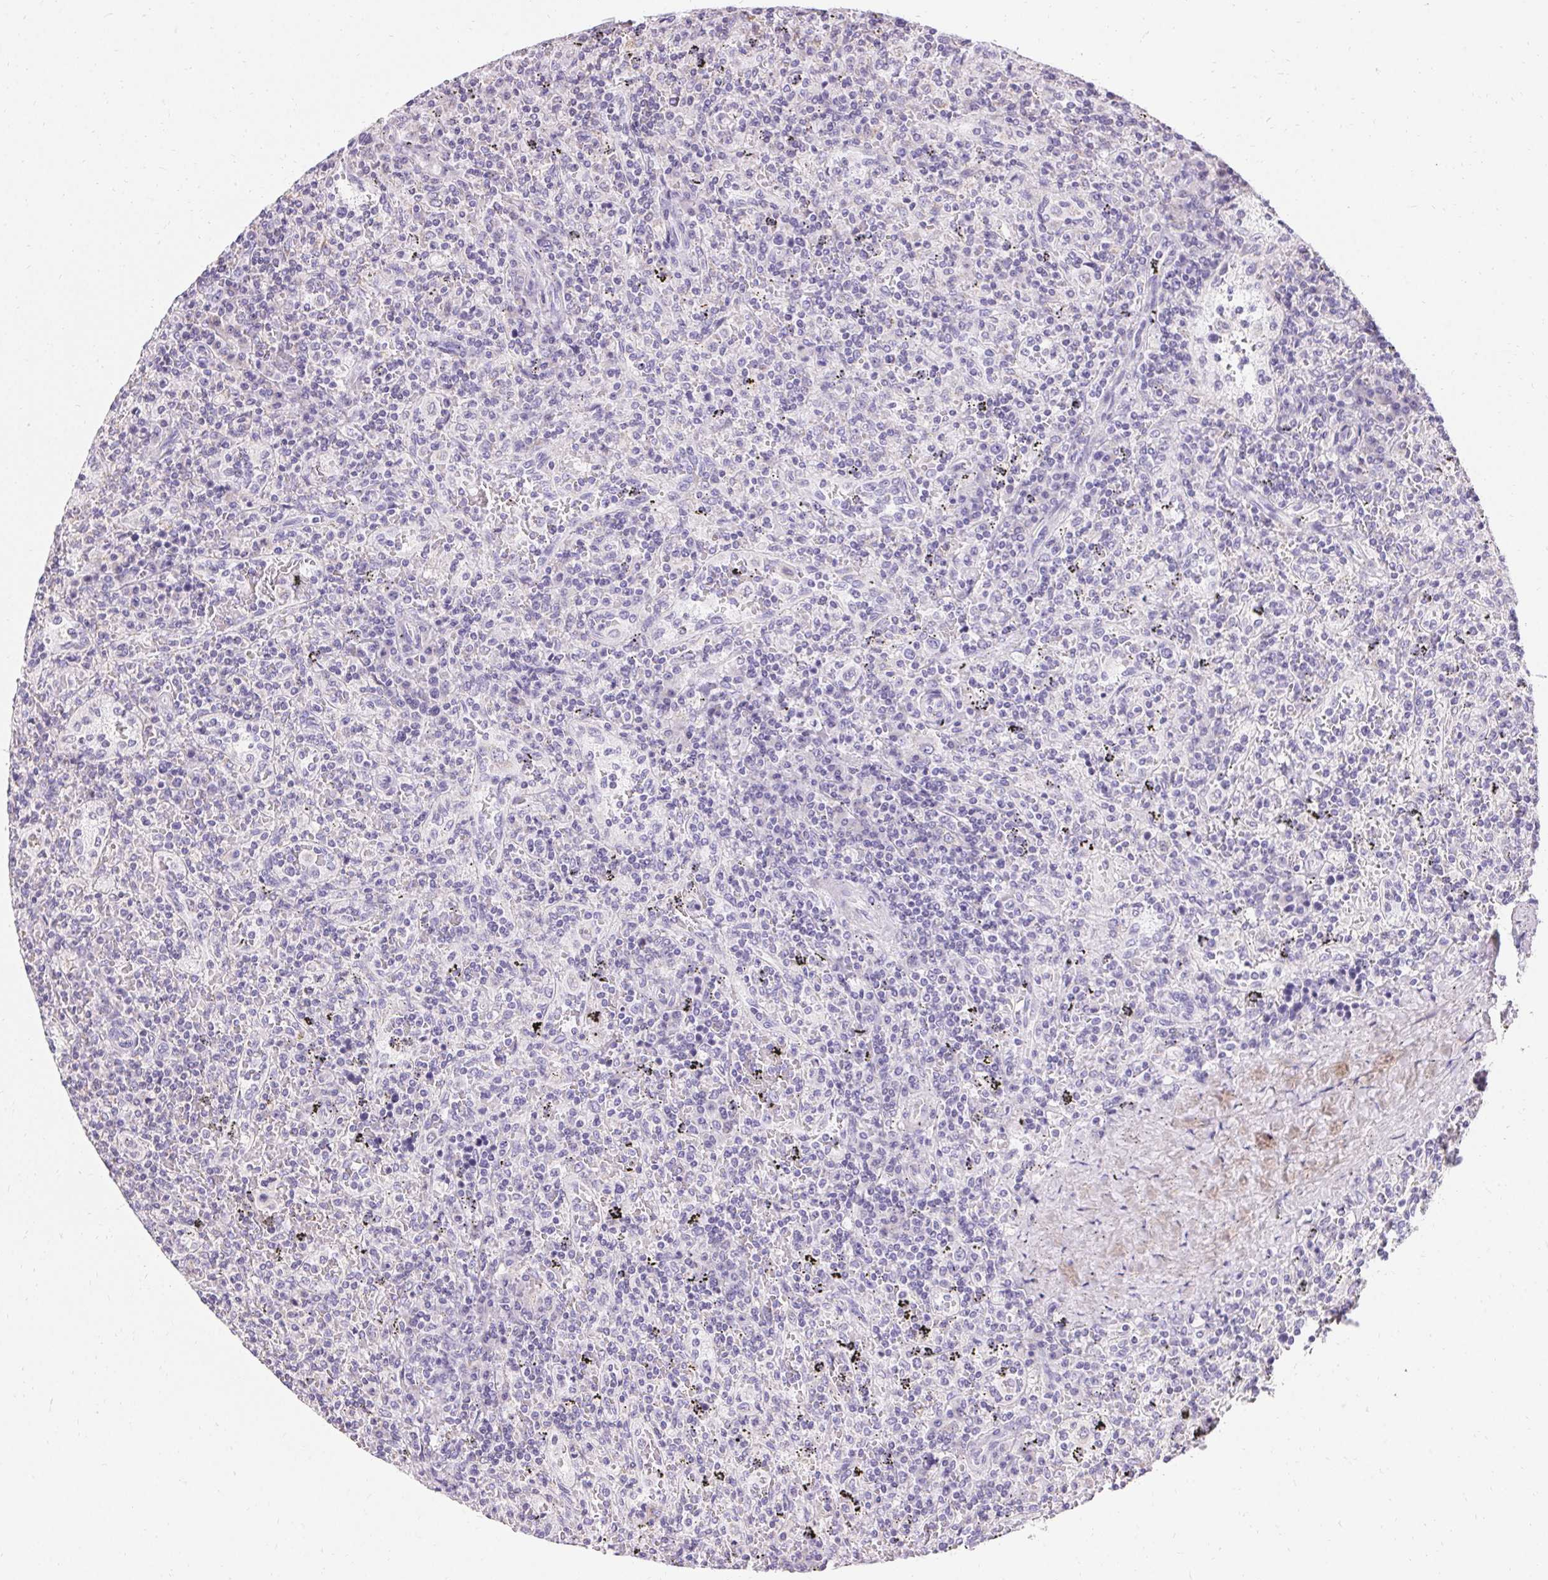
{"staining": {"intensity": "negative", "quantity": "none", "location": "none"}, "tissue": "lymphoma", "cell_type": "Tumor cells", "image_type": "cancer", "snomed": [{"axis": "morphology", "description": "Malignant lymphoma, non-Hodgkin's type, Low grade"}, {"axis": "topography", "description": "Spleen"}], "caption": "The immunohistochemistry photomicrograph has no significant positivity in tumor cells of lymphoma tissue.", "gene": "ASGR2", "patient": {"sex": "male", "age": 62}}